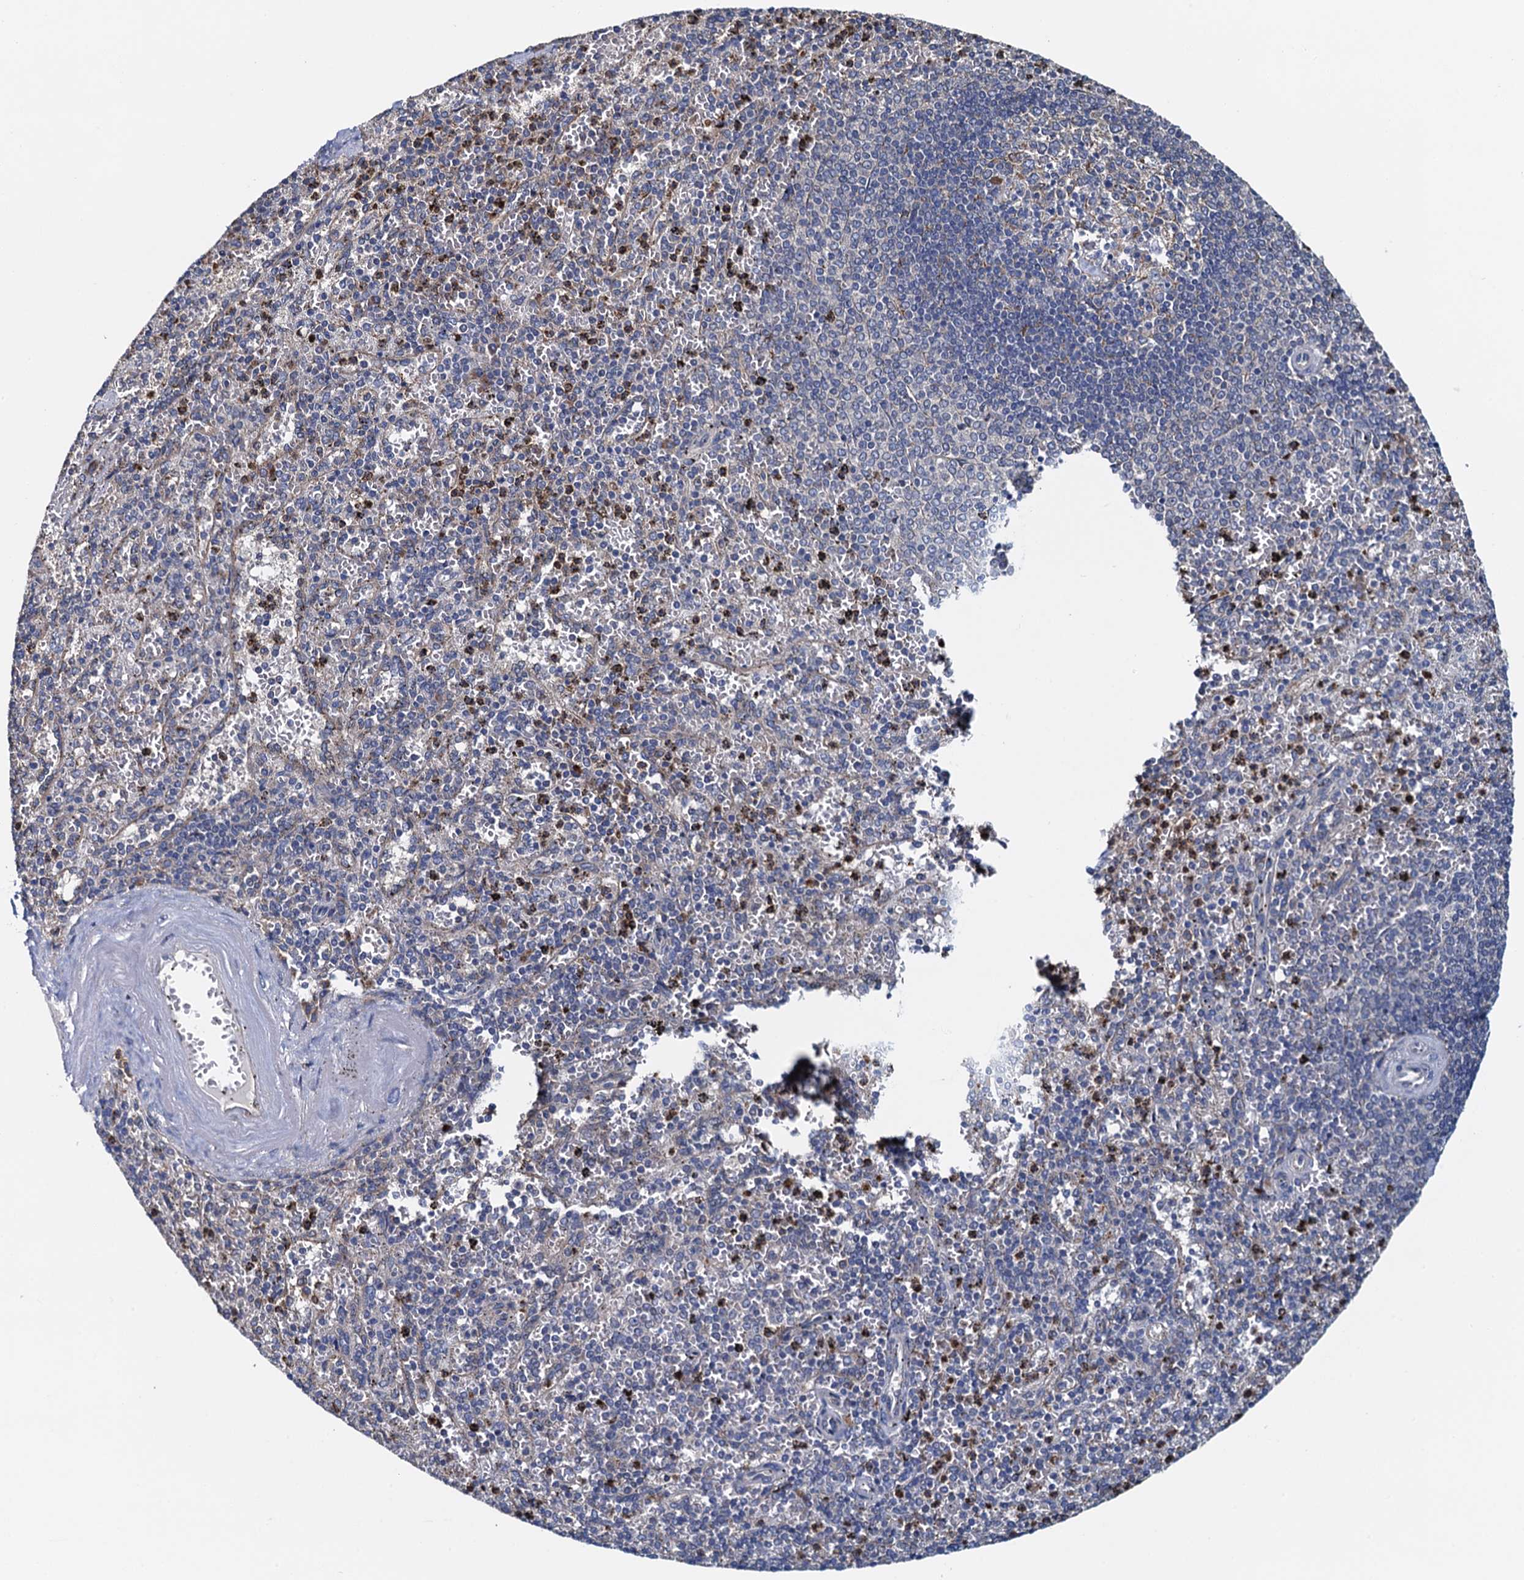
{"staining": {"intensity": "moderate", "quantity": "25%-75%", "location": "cytoplasmic/membranous"}, "tissue": "spleen", "cell_type": "Cells in red pulp", "image_type": "normal", "snomed": [{"axis": "morphology", "description": "Normal tissue, NOS"}, {"axis": "topography", "description": "Spleen"}], "caption": "About 25%-75% of cells in red pulp in normal spleen show moderate cytoplasmic/membranous protein positivity as visualized by brown immunohistochemical staining.", "gene": "ADCY9", "patient": {"sex": "male", "age": 82}}